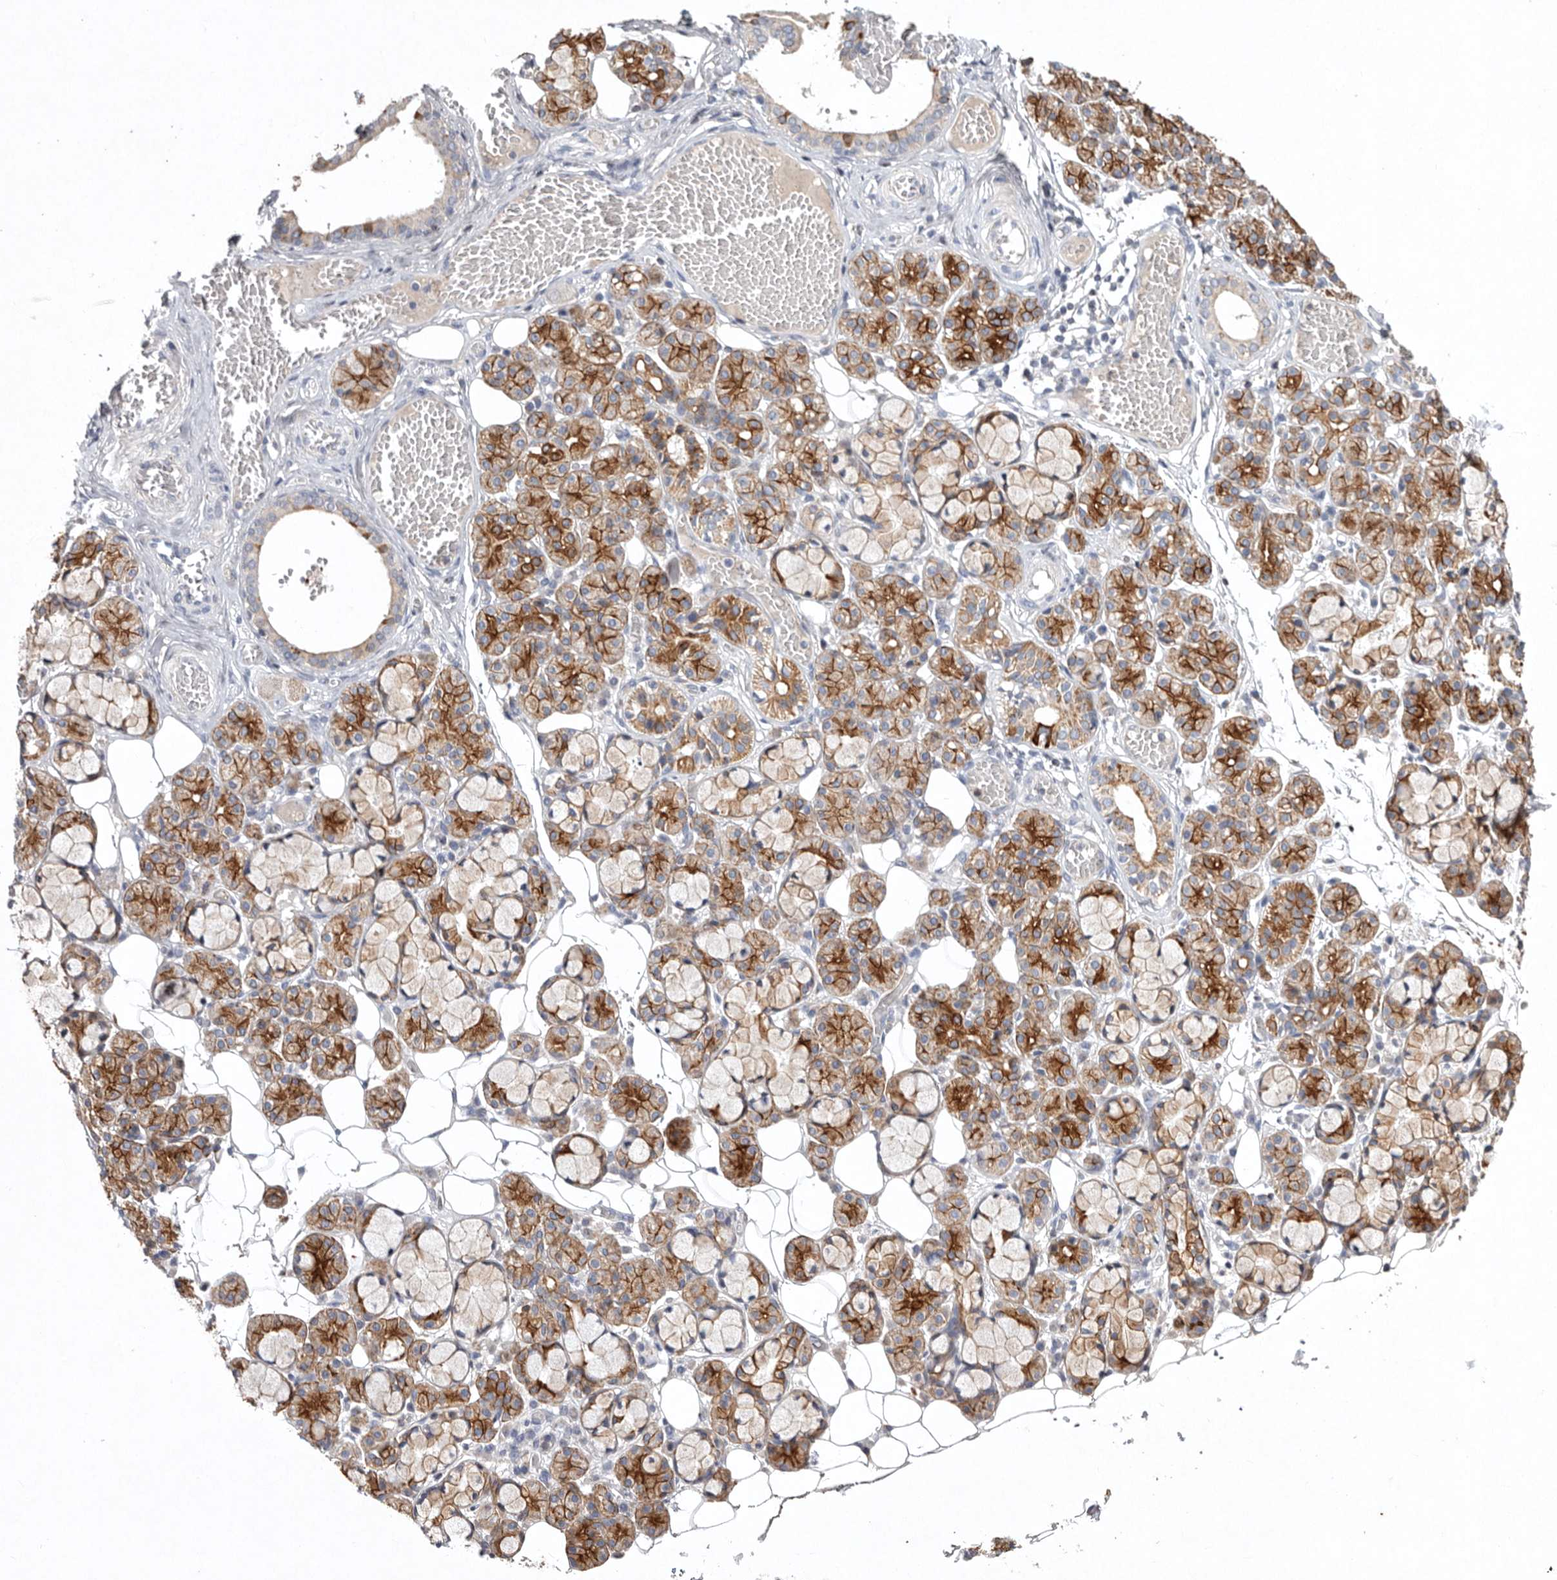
{"staining": {"intensity": "moderate", "quantity": "25%-75%", "location": "cytoplasmic/membranous"}, "tissue": "salivary gland", "cell_type": "Glandular cells", "image_type": "normal", "snomed": [{"axis": "morphology", "description": "Normal tissue, NOS"}, {"axis": "topography", "description": "Salivary gland"}], "caption": "Glandular cells demonstrate medium levels of moderate cytoplasmic/membranous staining in about 25%-75% of cells in benign salivary gland. The protein of interest is stained brown, and the nuclei are stained in blue (DAB IHC with brightfield microscopy, high magnification).", "gene": "TNFSF14", "patient": {"sex": "male", "age": 63}}